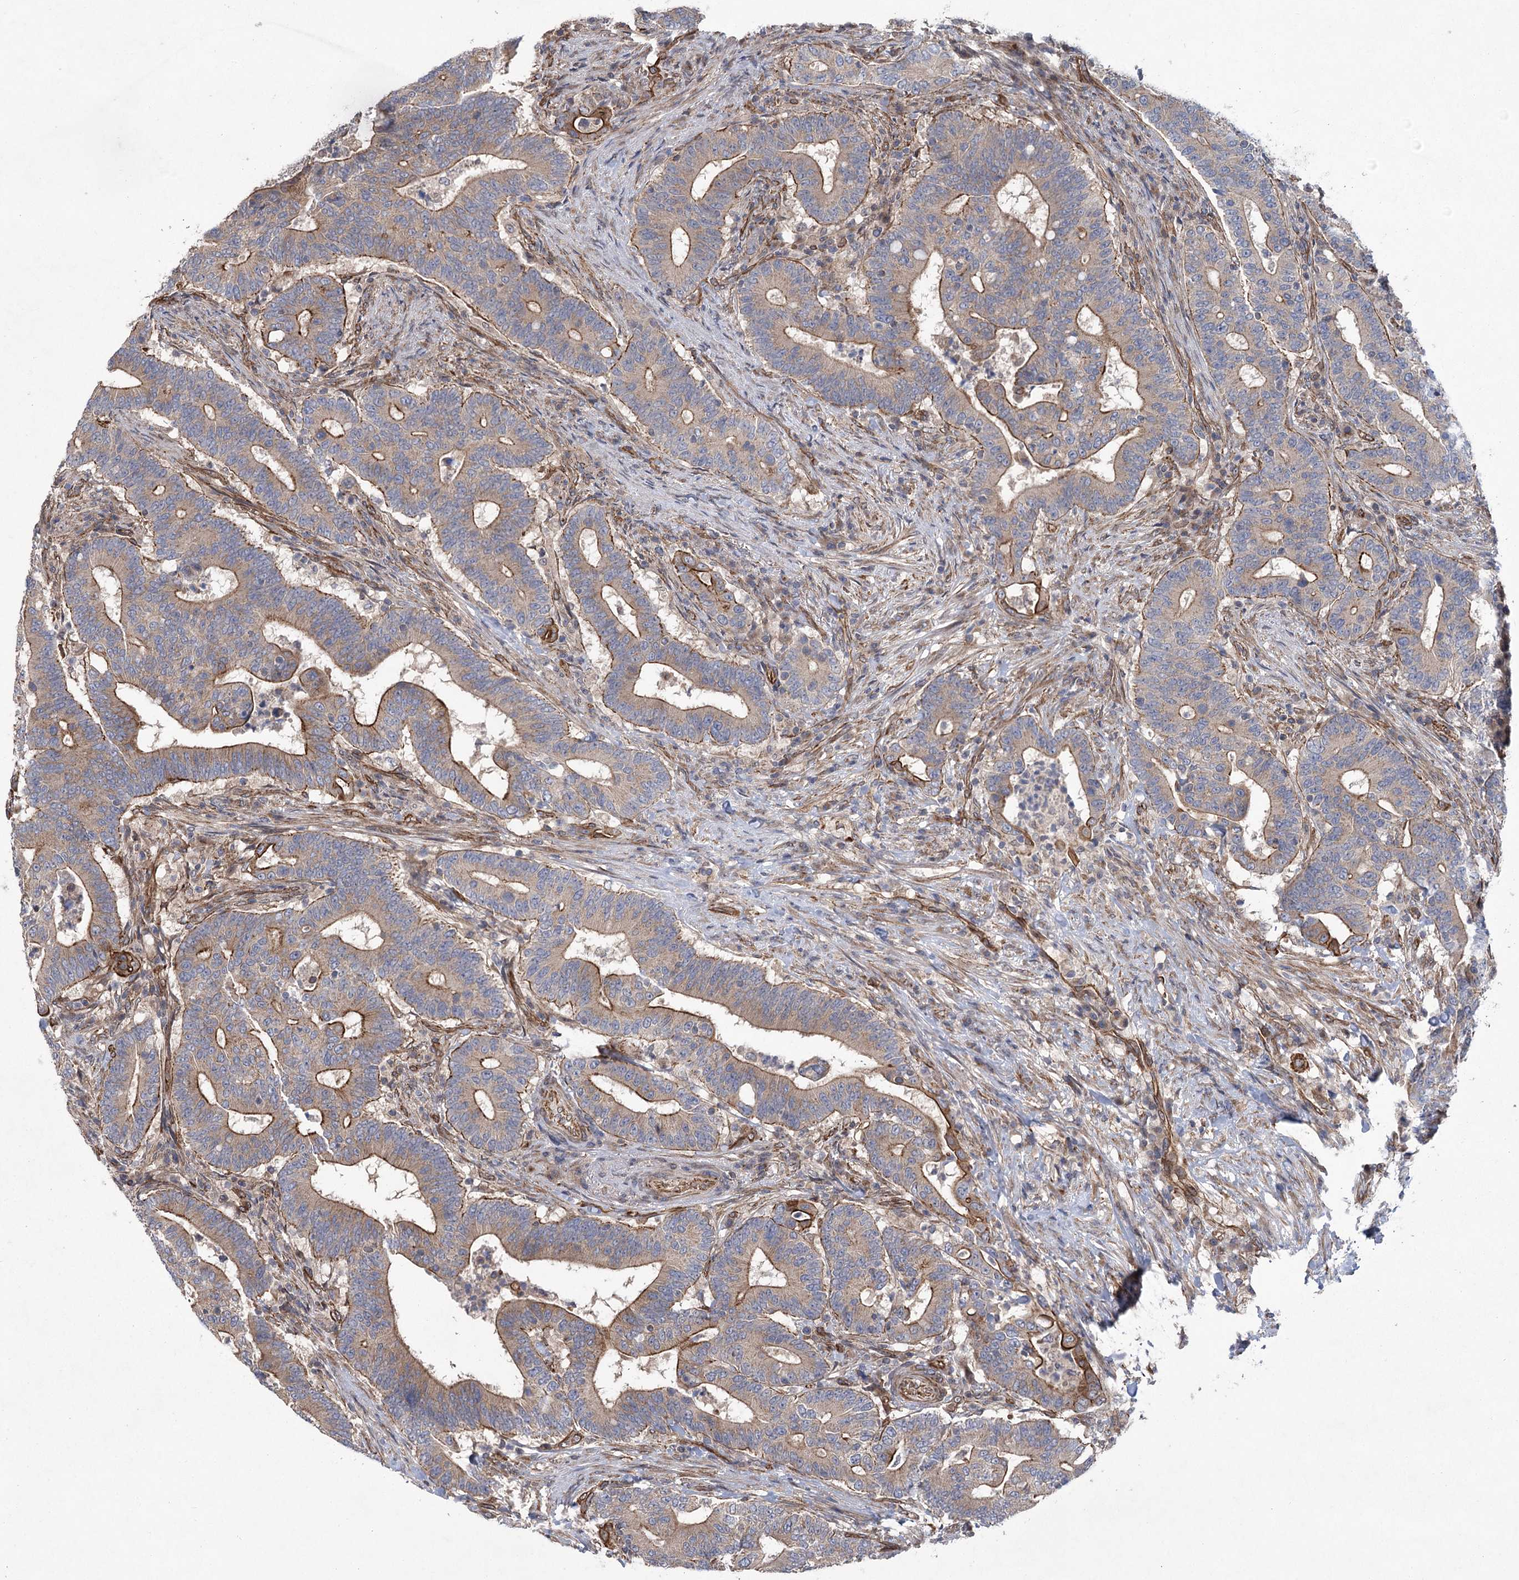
{"staining": {"intensity": "moderate", "quantity": ">75%", "location": "cytoplasmic/membranous"}, "tissue": "colorectal cancer", "cell_type": "Tumor cells", "image_type": "cancer", "snomed": [{"axis": "morphology", "description": "Adenocarcinoma, NOS"}, {"axis": "topography", "description": "Colon"}], "caption": "Protein expression analysis of human colorectal cancer (adenocarcinoma) reveals moderate cytoplasmic/membranous positivity in about >75% of tumor cells.", "gene": "RWDD4", "patient": {"sex": "female", "age": 66}}